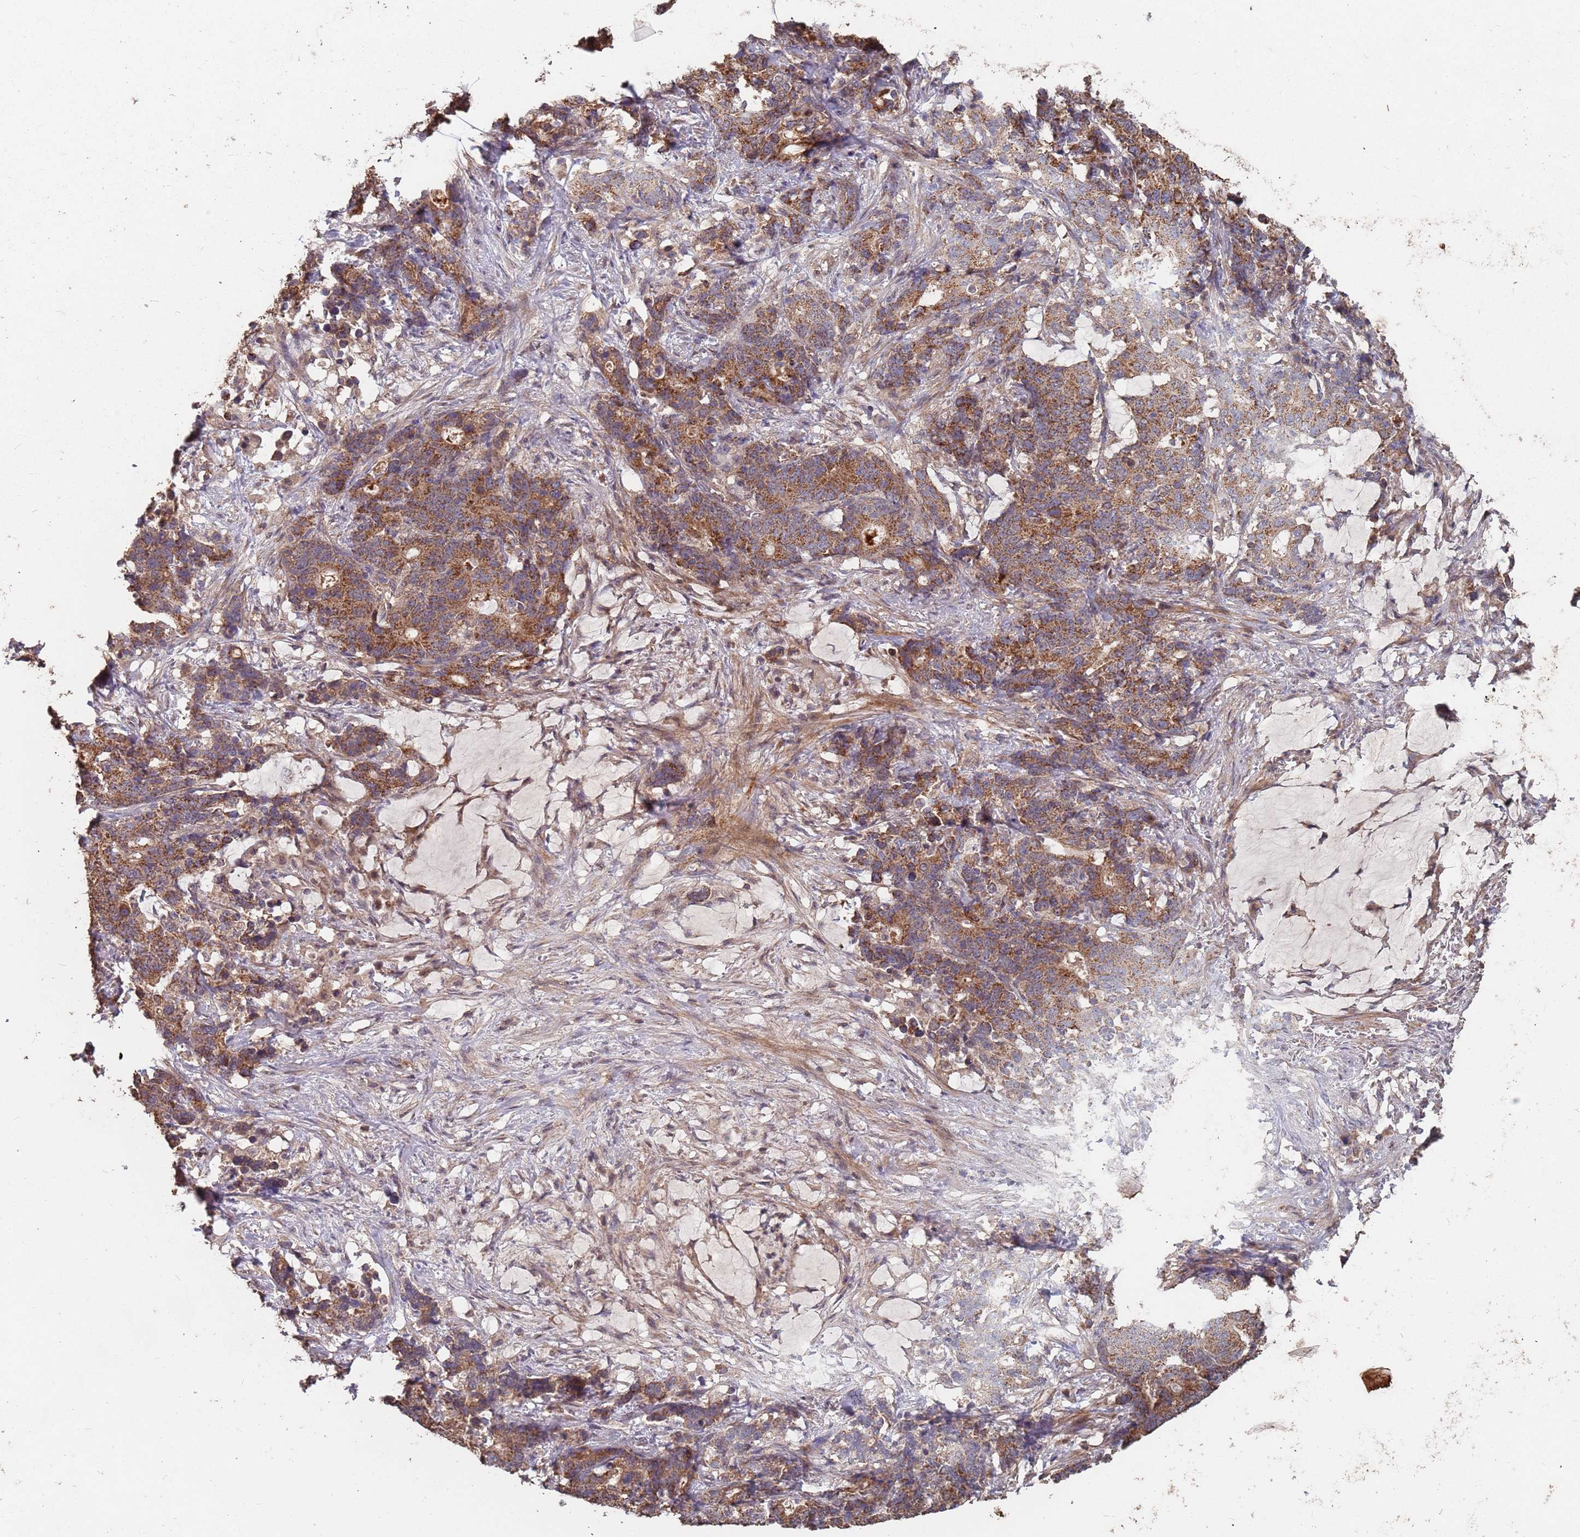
{"staining": {"intensity": "moderate", "quantity": ">75%", "location": "cytoplasmic/membranous"}, "tissue": "stomach cancer", "cell_type": "Tumor cells", "image_type": "cancer", "snomed": [{"axis": "morphology", "description": "Normal tissue, NOS"}, {"axis": "morphology", "description": "Adenocarcinoma, NOS"}, {"axis": "topography", "description": "Stomach"}], "caption": "Approximately >75% of tumor cells in human adenocarcinoma (stomach) show moderate cytoplasmic/membranous protein expression as visualized by brown immunohistochemical staining.", "gene": "PRORP", "patient": {"sex": "female", "age": 64}}